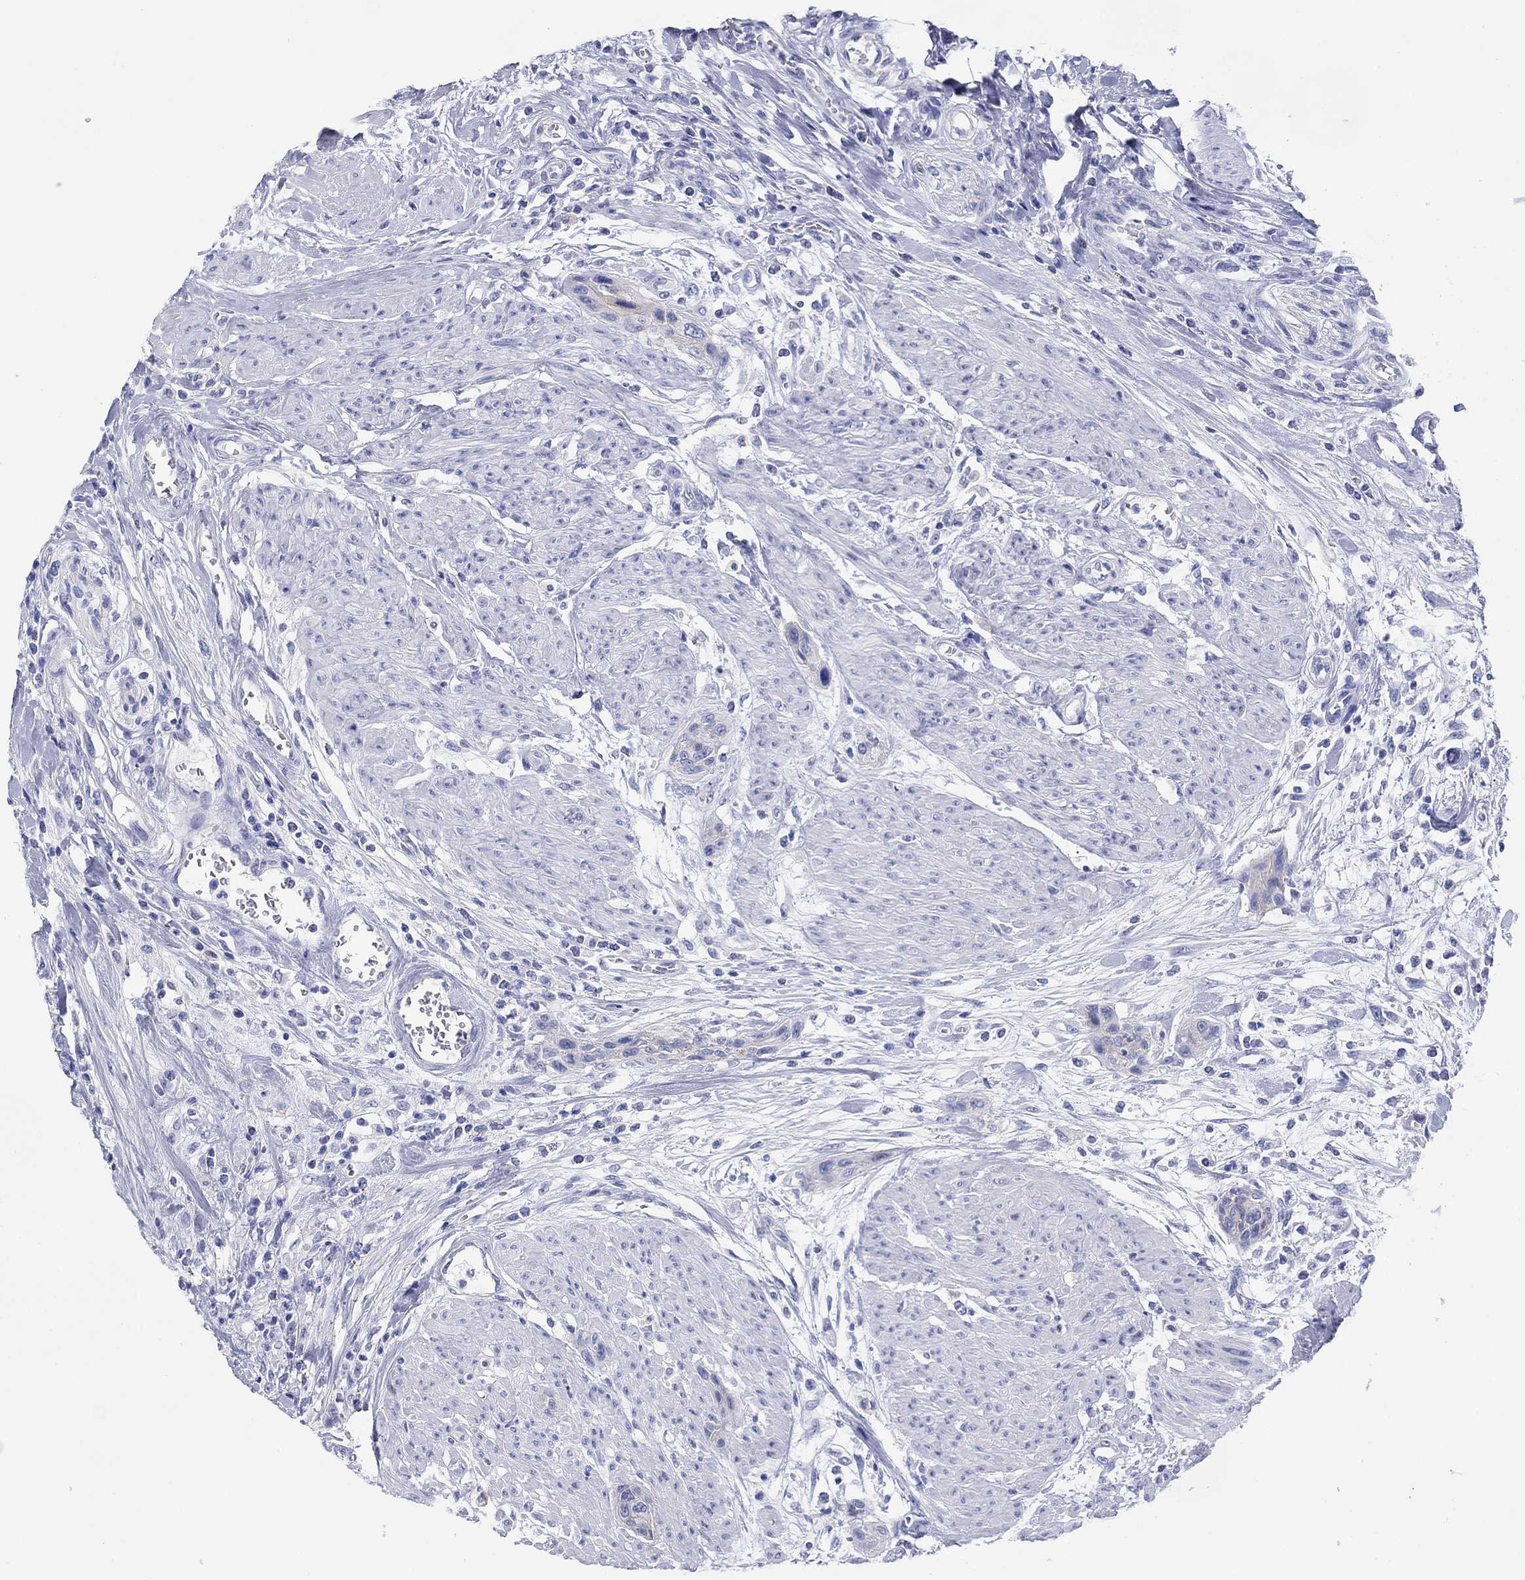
{"staining": {"intensity": "negative", "quantity": "none", "location": "none"}, "tissue": "urothelial cancer", "cell_type": "Tumor cells", "image_type": "cancer", "snomed": [{"axis": "morphology", "description": "Urothelial carcinoma, High grade"}, {"axis": "topography", "description": "Urinary bladder"}], "caption": "DAB (3,3'-diaminobenzidine) immunohistochemical staining of high-grade urothelial carcinoma exhibits no significant expression in tumor cells.", "gene": "ATP1B1", "patient": {"sex": "male", "age": 35}}